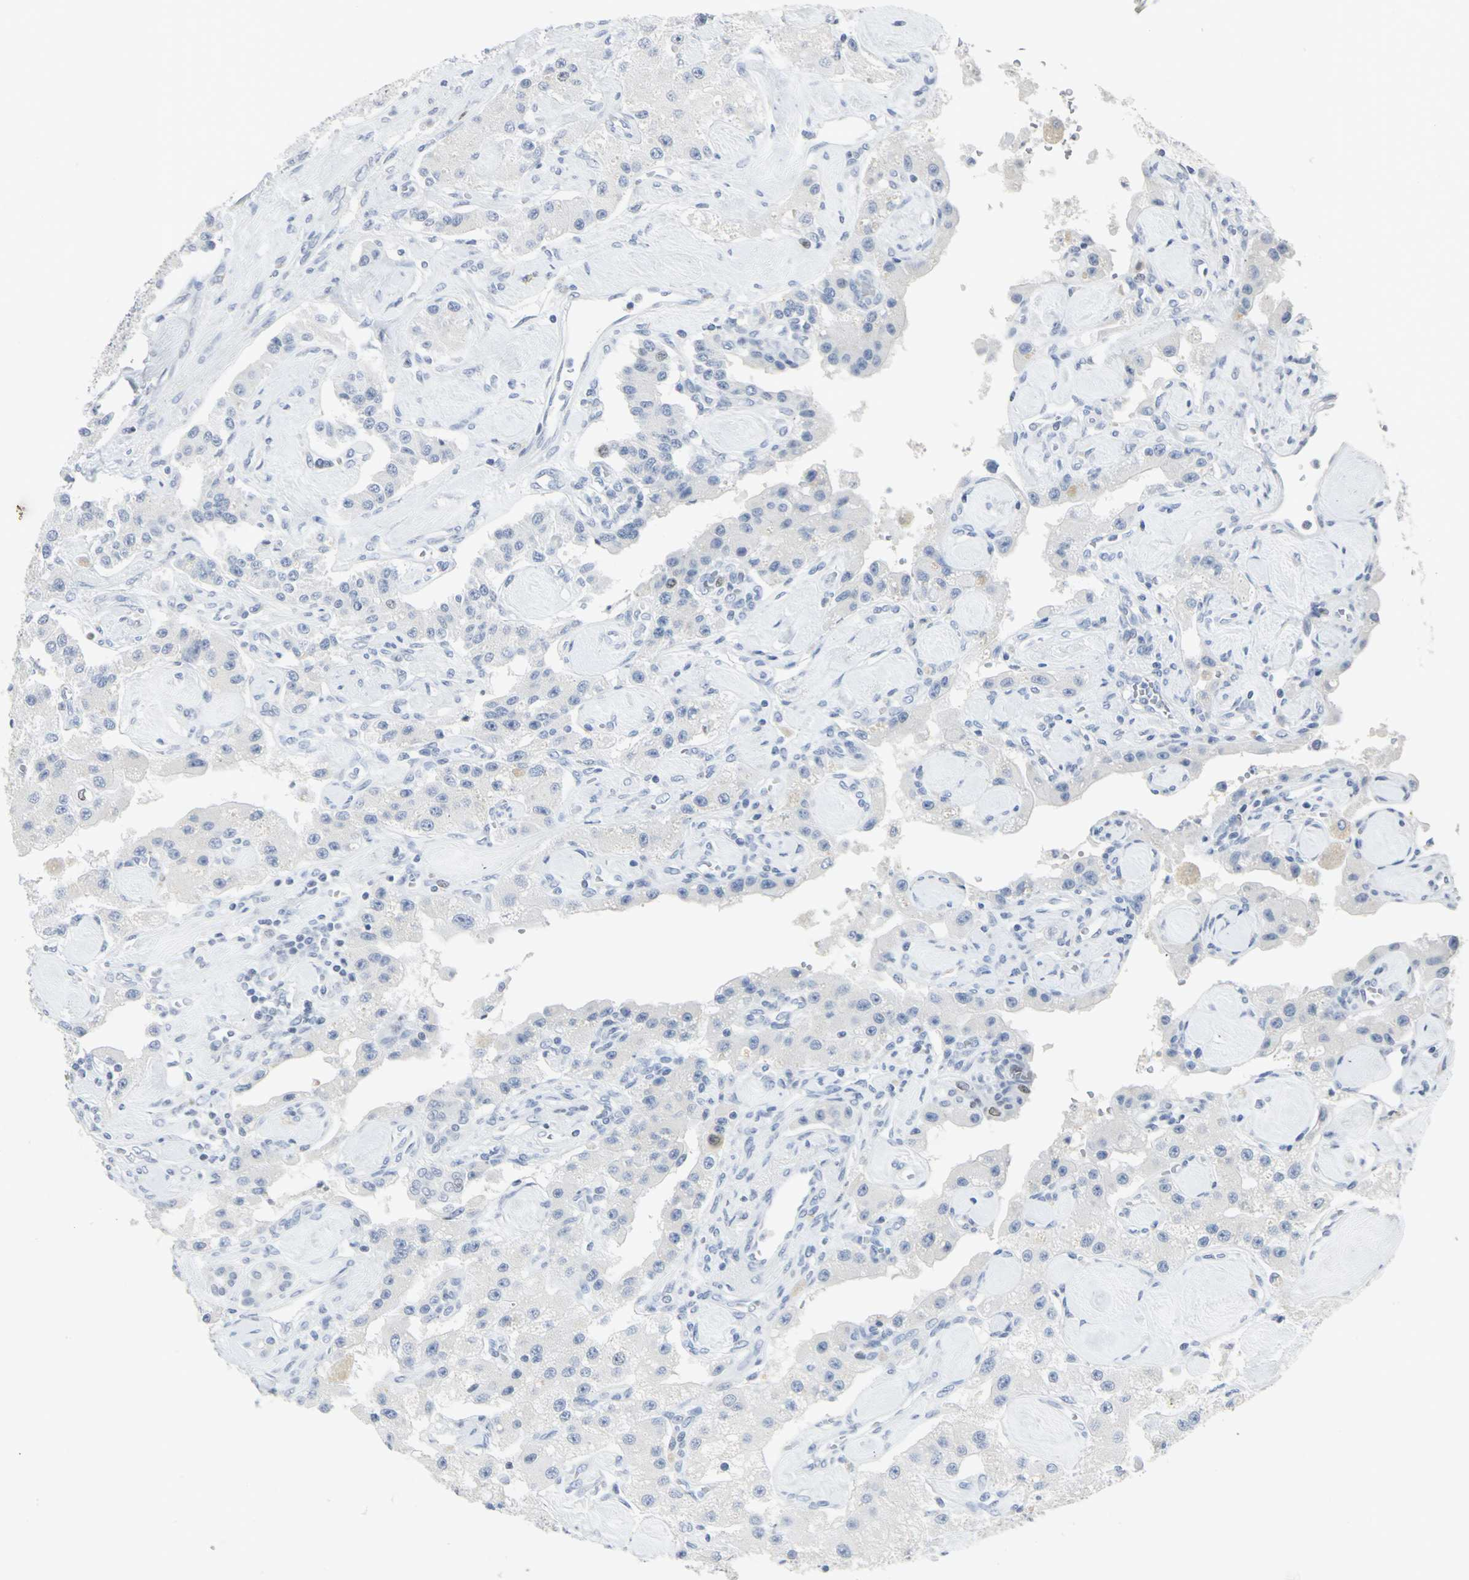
{"staining": {"intensity": "negative", "quantity": "none", "location": "none"}, "tissue": "carcinoid", "cell_type": "Tumor cells", "image_type": "cancer", "snomed": [{"axis": "morphology", "description": "Carcinoid, malignant, NOS"}, {"axis": "topography", "description": "Pancreas"}], "caption": "An image of human malignant carcinoid is negative for staining in tumor cells. (DAB (3,3'-diaminobenzidine) immunohistochemistry (IHC) with hematoxylin counter stain).", "gene": "HELLS", "patient": {"sex": "male", "age": 41}}